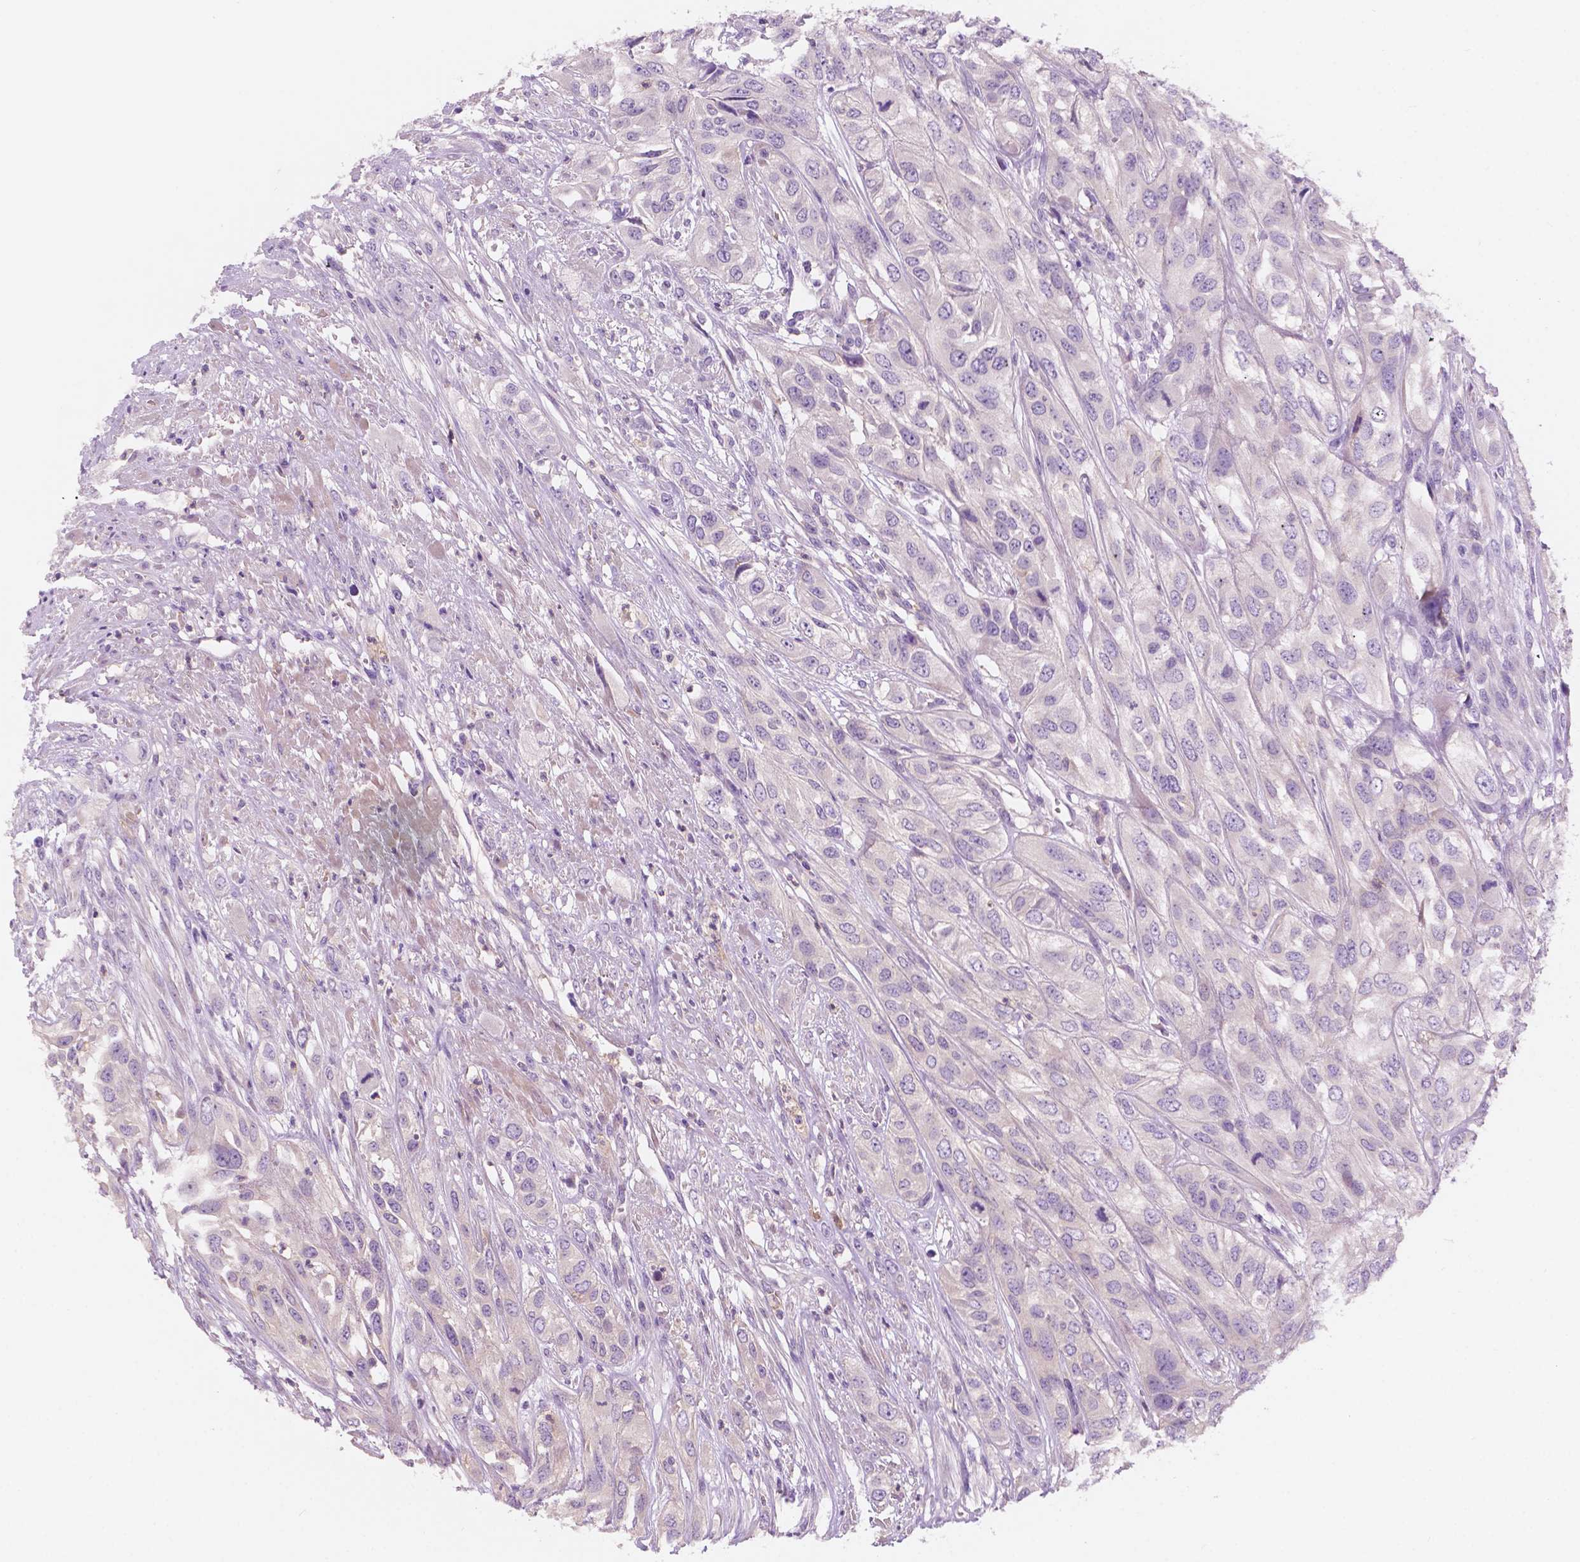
{"staining": {"intensity": "negative", "quantity": "none", "location": "none"}, "tissue": "urothelial cancer", "cell_type": "Tumor cells", "image_type": "cancer", "snomed": [{"axis": "morphology", "description": "Urothelial carcinoma, High grade"}, {"axis": "topography", "description": "Urinary bladder"}], "caption": "High-grade urothelial carcinoma was stained to show a protein in brown. There is no significant positivity in tumor cells.", "gene": "SEMA4A", "patient": {"sex": "male", "age": 67}}